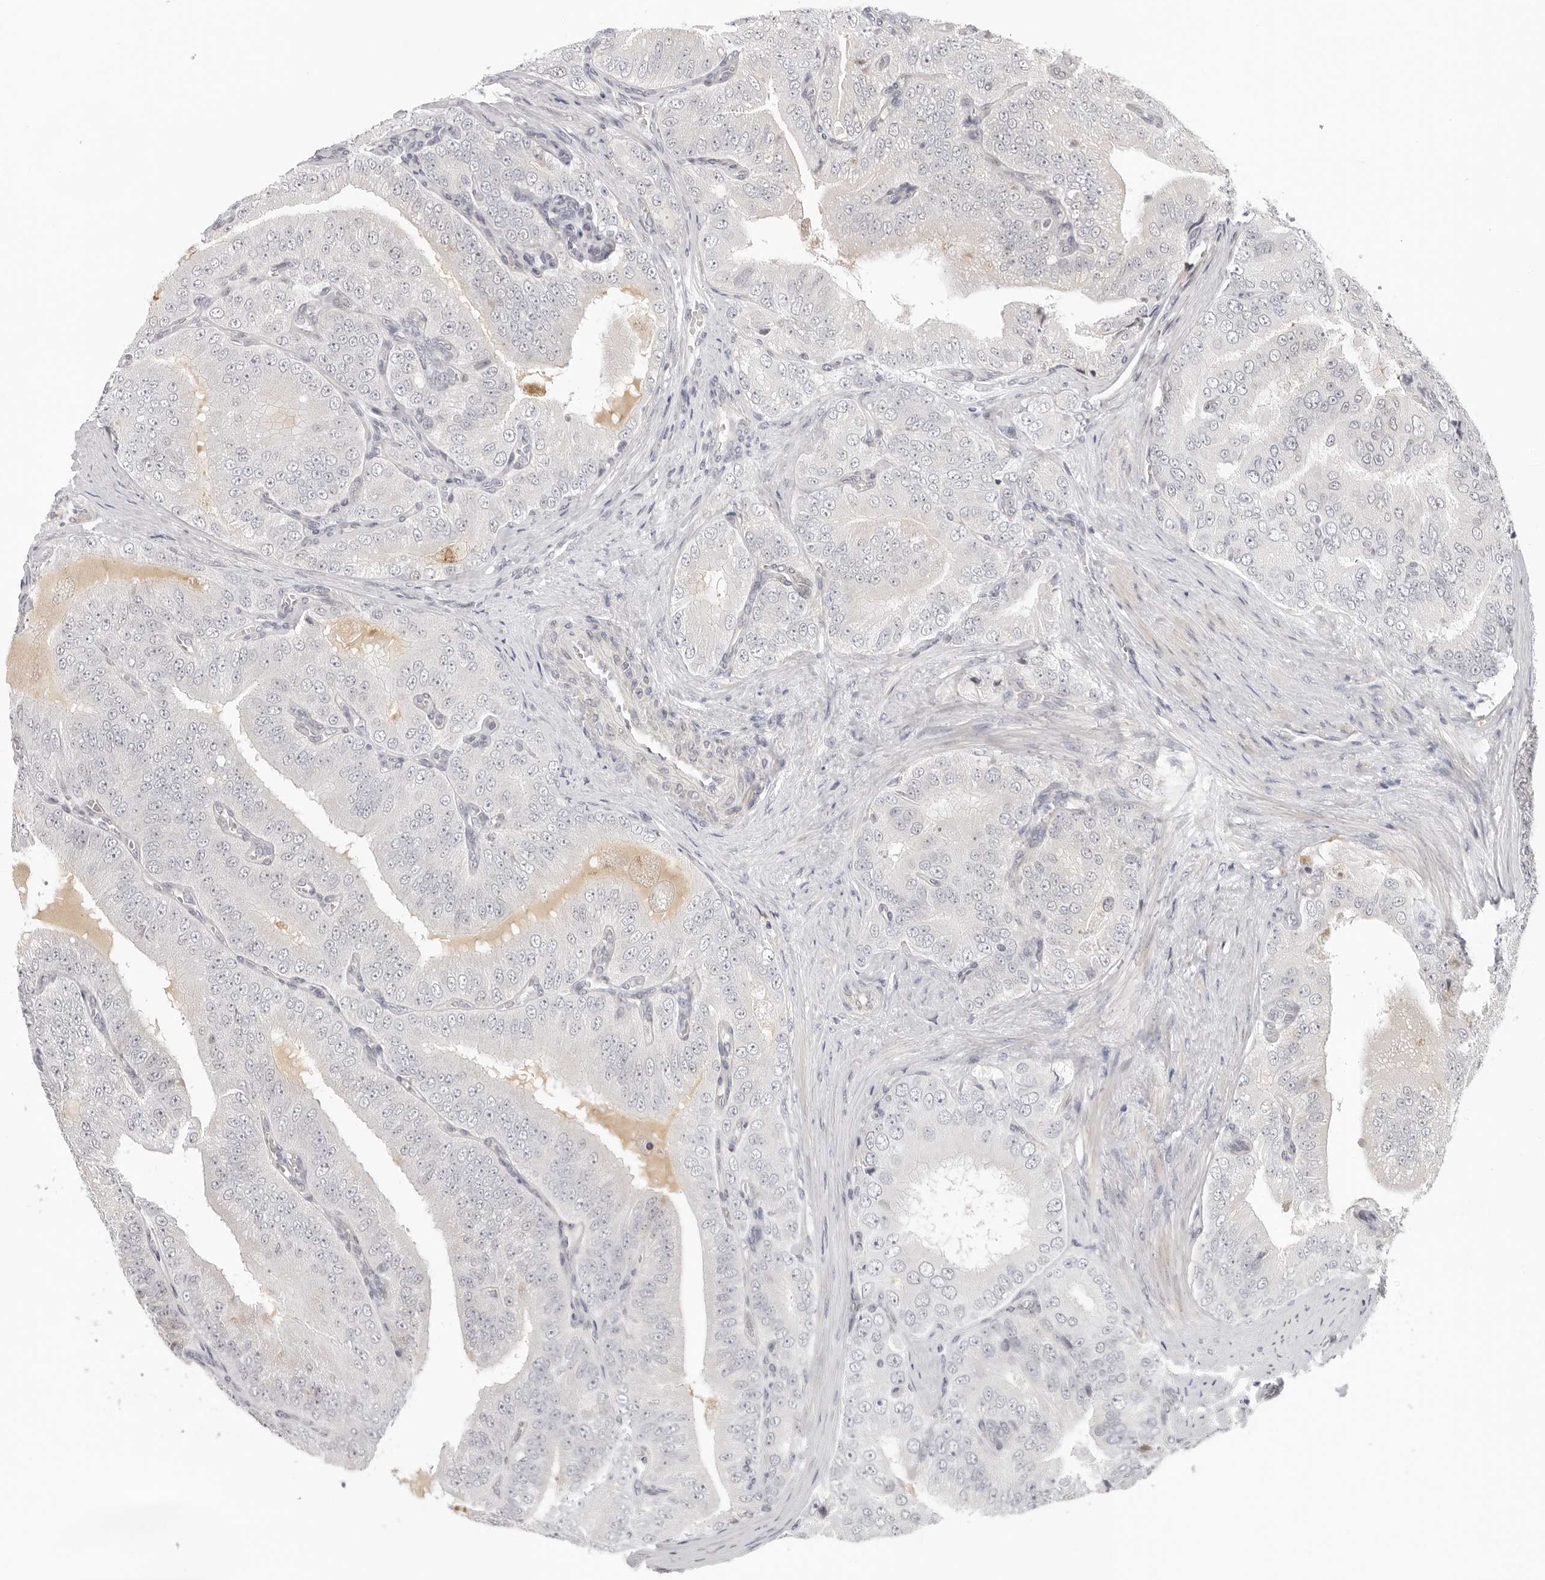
{"staining": {"intensity": "negative", "quantity": "none", "location": "none"}, "tissue": "prostate cancer", "cell_type": "Tumor cells", "image_type": "cancer", "snomed": [{"axis": "morphology", "description": "Adenocarcinoma, High grade"}, {"axis": "topography", "description": "Prostate"}], "caption": "IHC photomicrograph of prostate cancer stained for a protein (brown), which shows no expression in tumor cells.", "gene": "STRADB", "patient": {"sex": "male", "age": 58}}